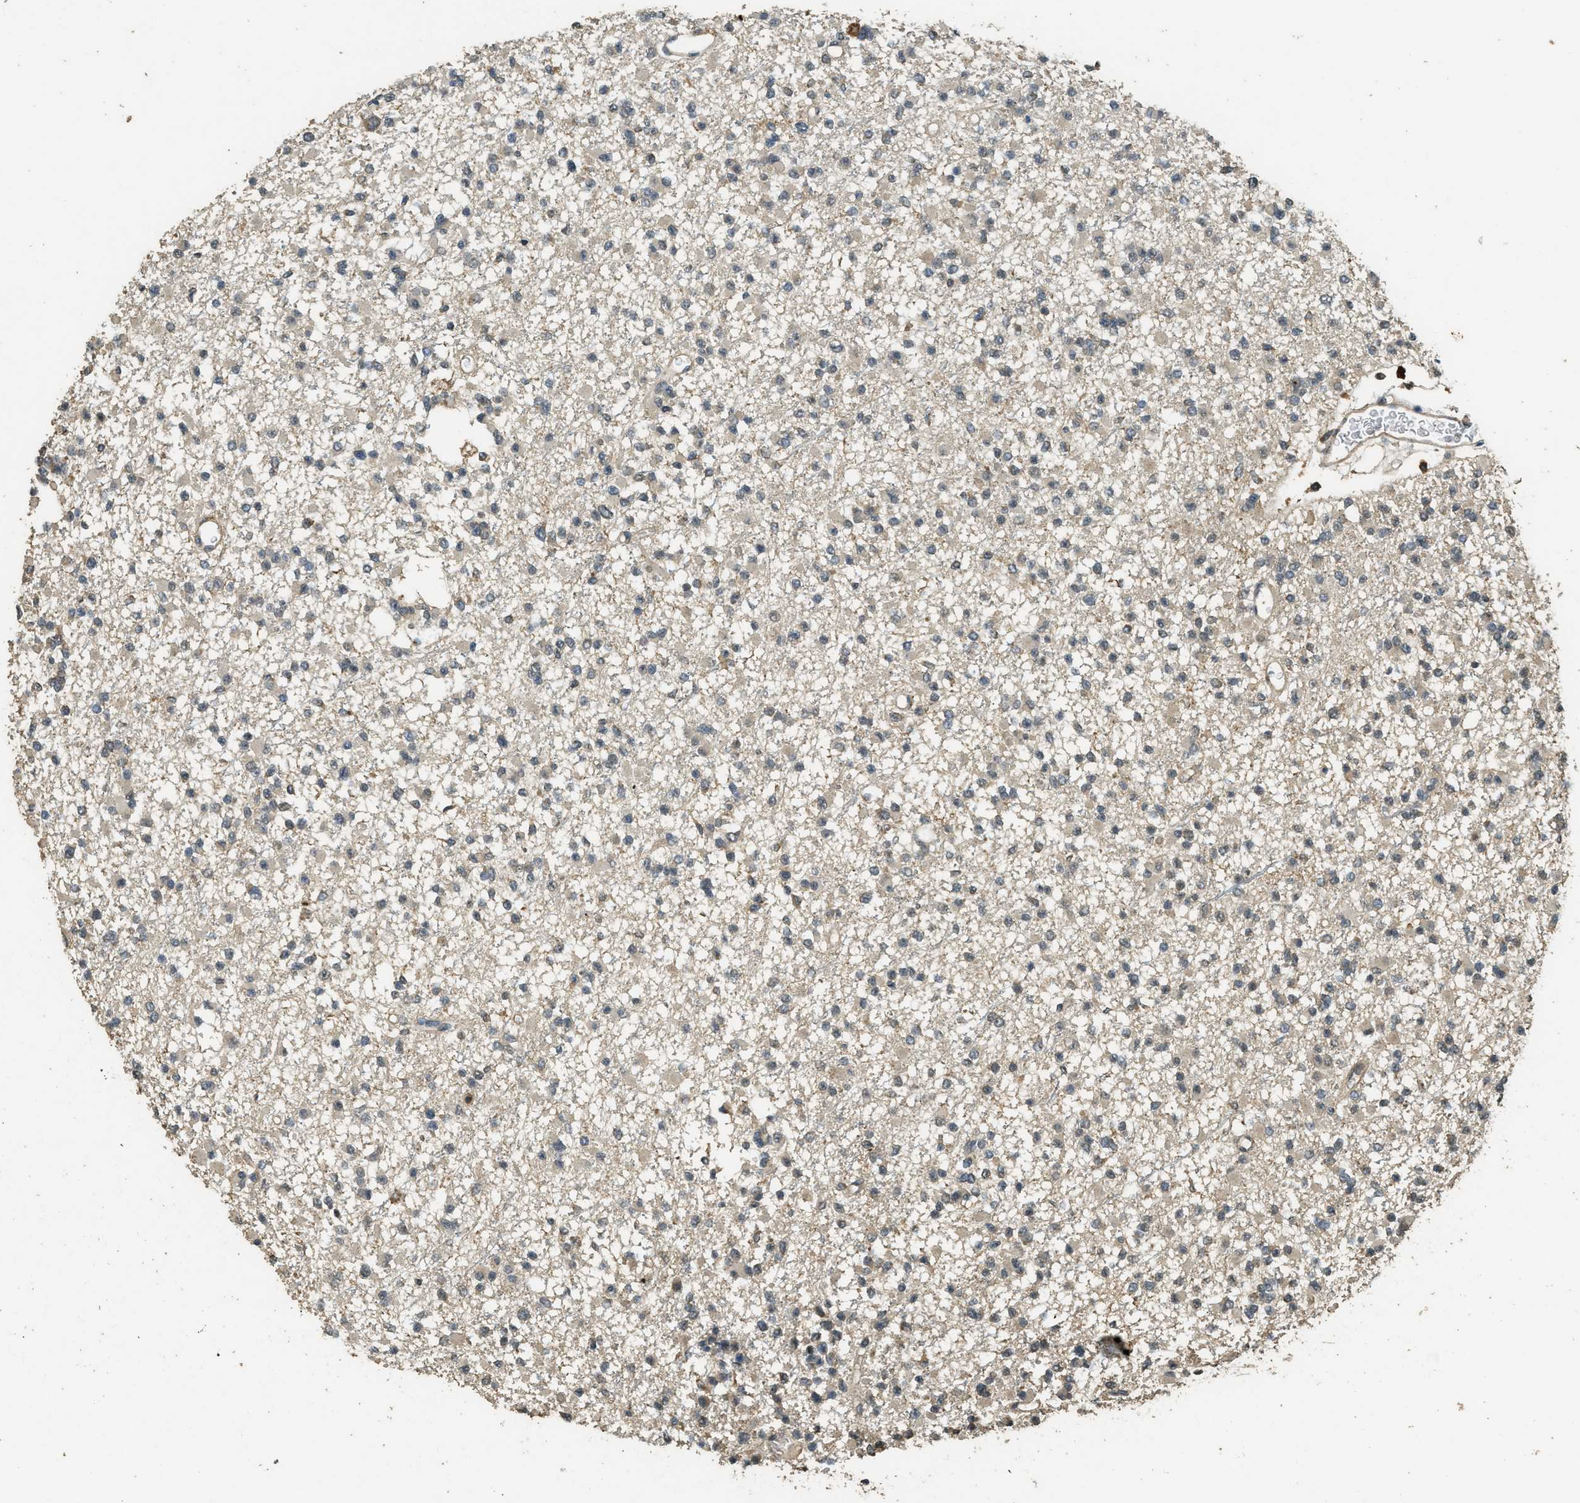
{"staining": {"intensity": "negative", "quantity": "none", "location": "none"}, "tissue": "glioma", "cell_type": "Tumor cells", "image_type": "cancer", "snomed": [{"axis": "morphology", "description": "Glioma, malignant, Low grade"}, {"axis": "topography", "description": "Brain"}], "caption": "Micrograph shows no protein expression in tumor cells of glioma tissue.", "gene": "PPP6R3", "patient": {"sex": "female", "age": 22}}